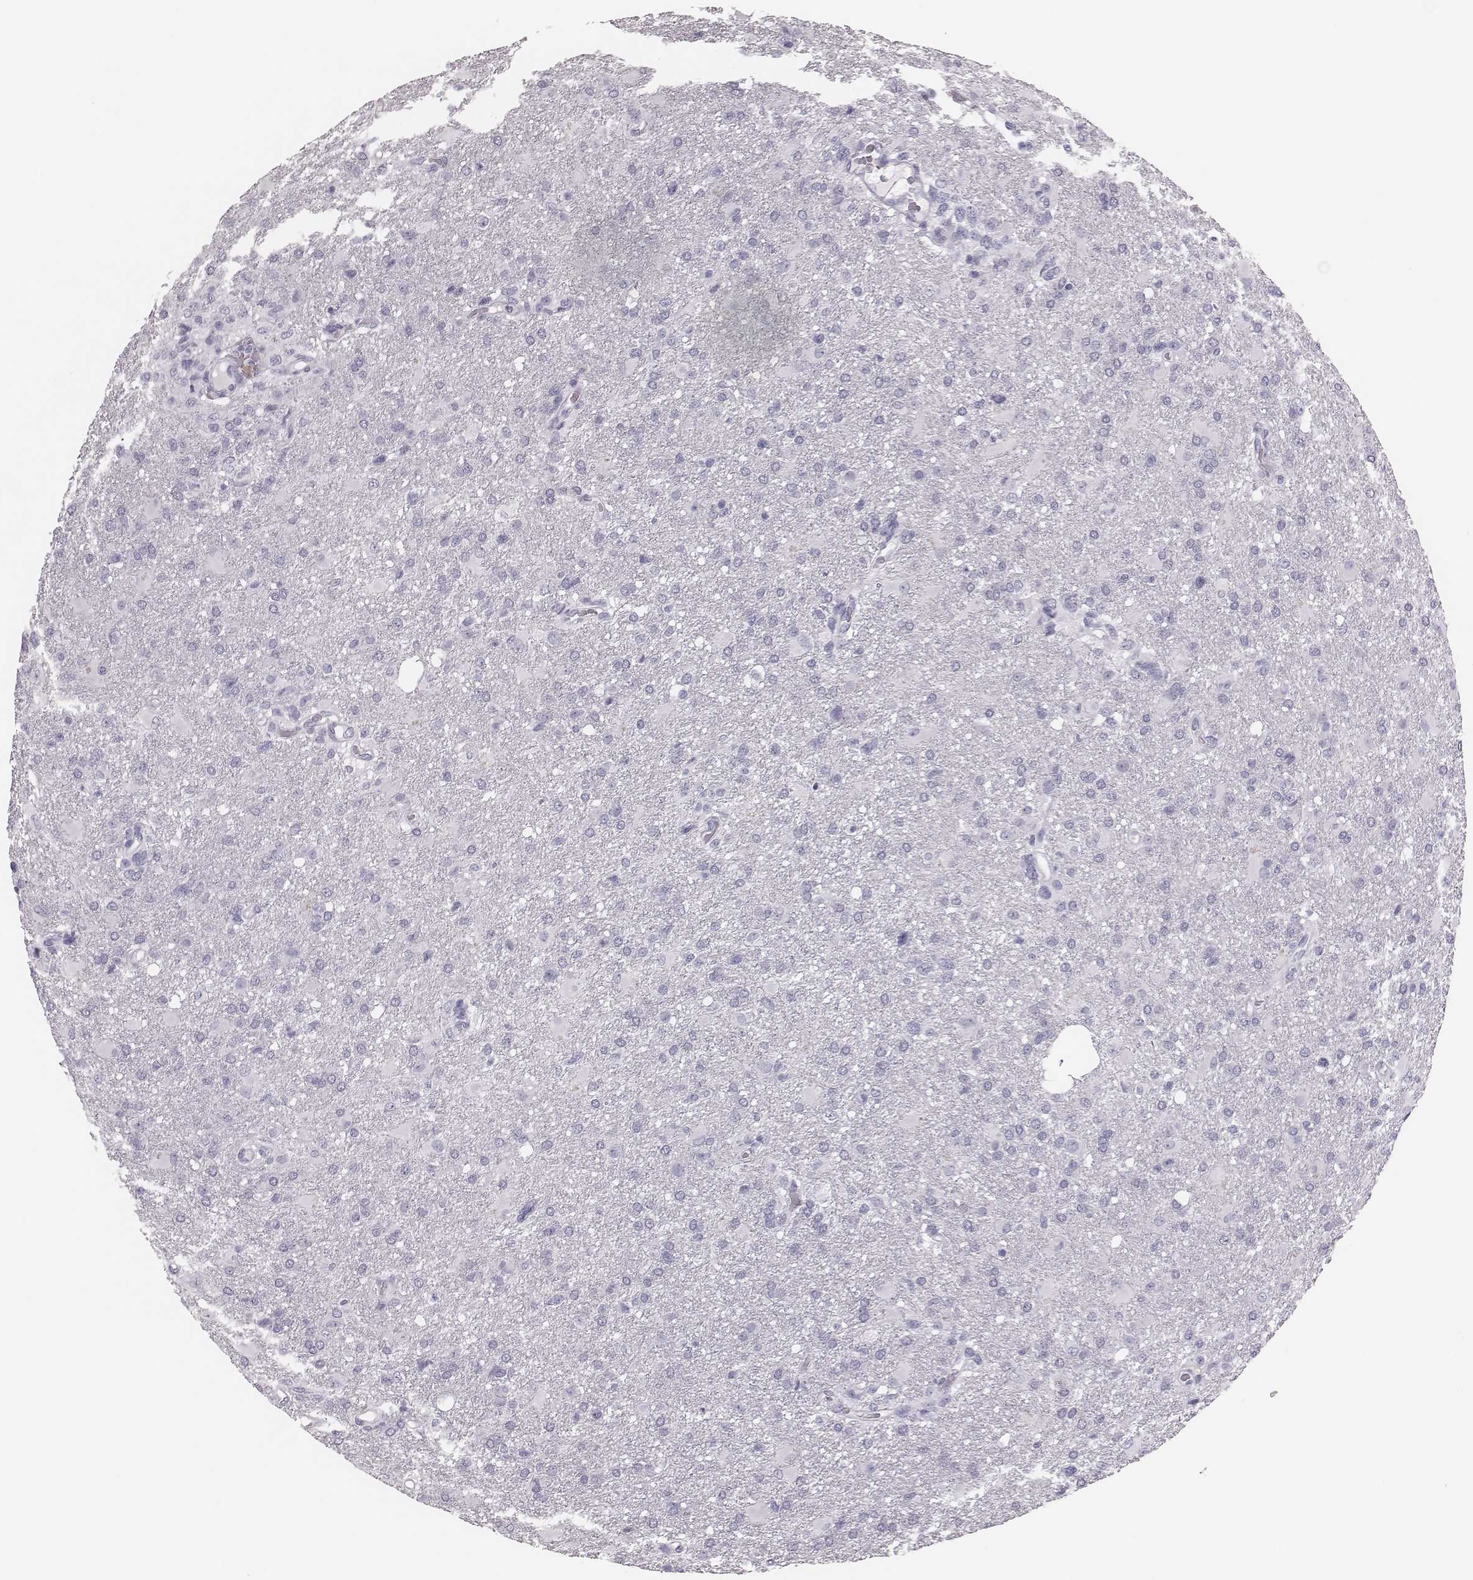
{"staining": {"intensity": "negative", "quantity": "none", "location": "none"}, "tissue": "glioma", "cell_type": "Tumor cells", "image_type": "cancer", "snomed": [{"axis": "morphology", "description": "Glioma, malignant, High grade"}, {"axis": "topography", "description": "Brain"}], "caption": "DAB immunohistochemical staining of human malignant glioma (high-grade) demonstrates no significant positivity in tumor cells.", "gene": "CSH1", "patient": {"sex": "male", "age": 68}}